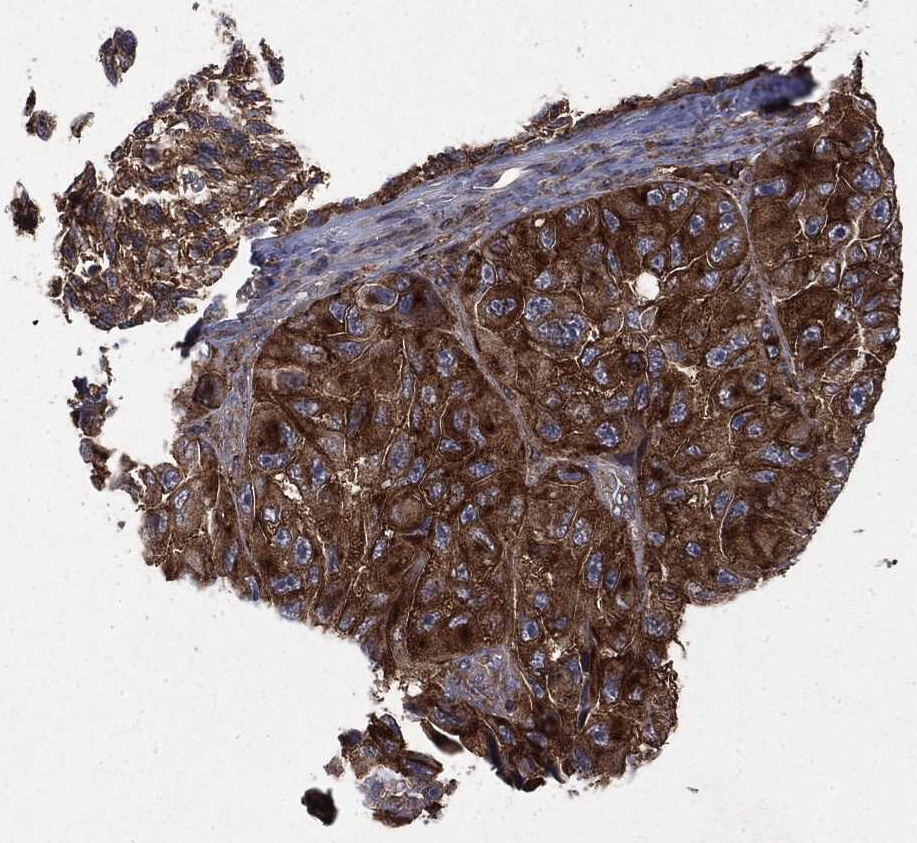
{"staining": {"intensity": "strong", "quantity": ">75%", "location": "cytoplasmic/membranous"}, "tissue": "melanoma", "cell_type": "Tumor cells", "image_type": "cancer", "snomed": [{"axis": "morphology", "description": "Malignant melanoma, NOS"}, {"axis": "topography", "description": "Skin"}], "caption": "Immunohistochemistry (DAB) staining of malignant melanoma displays strong cytoplasmic/membranous protein positivity in approximately >75% of tumor cells.", "gene": "SNX5", "patient": {"sex": "female", "age": 73}}